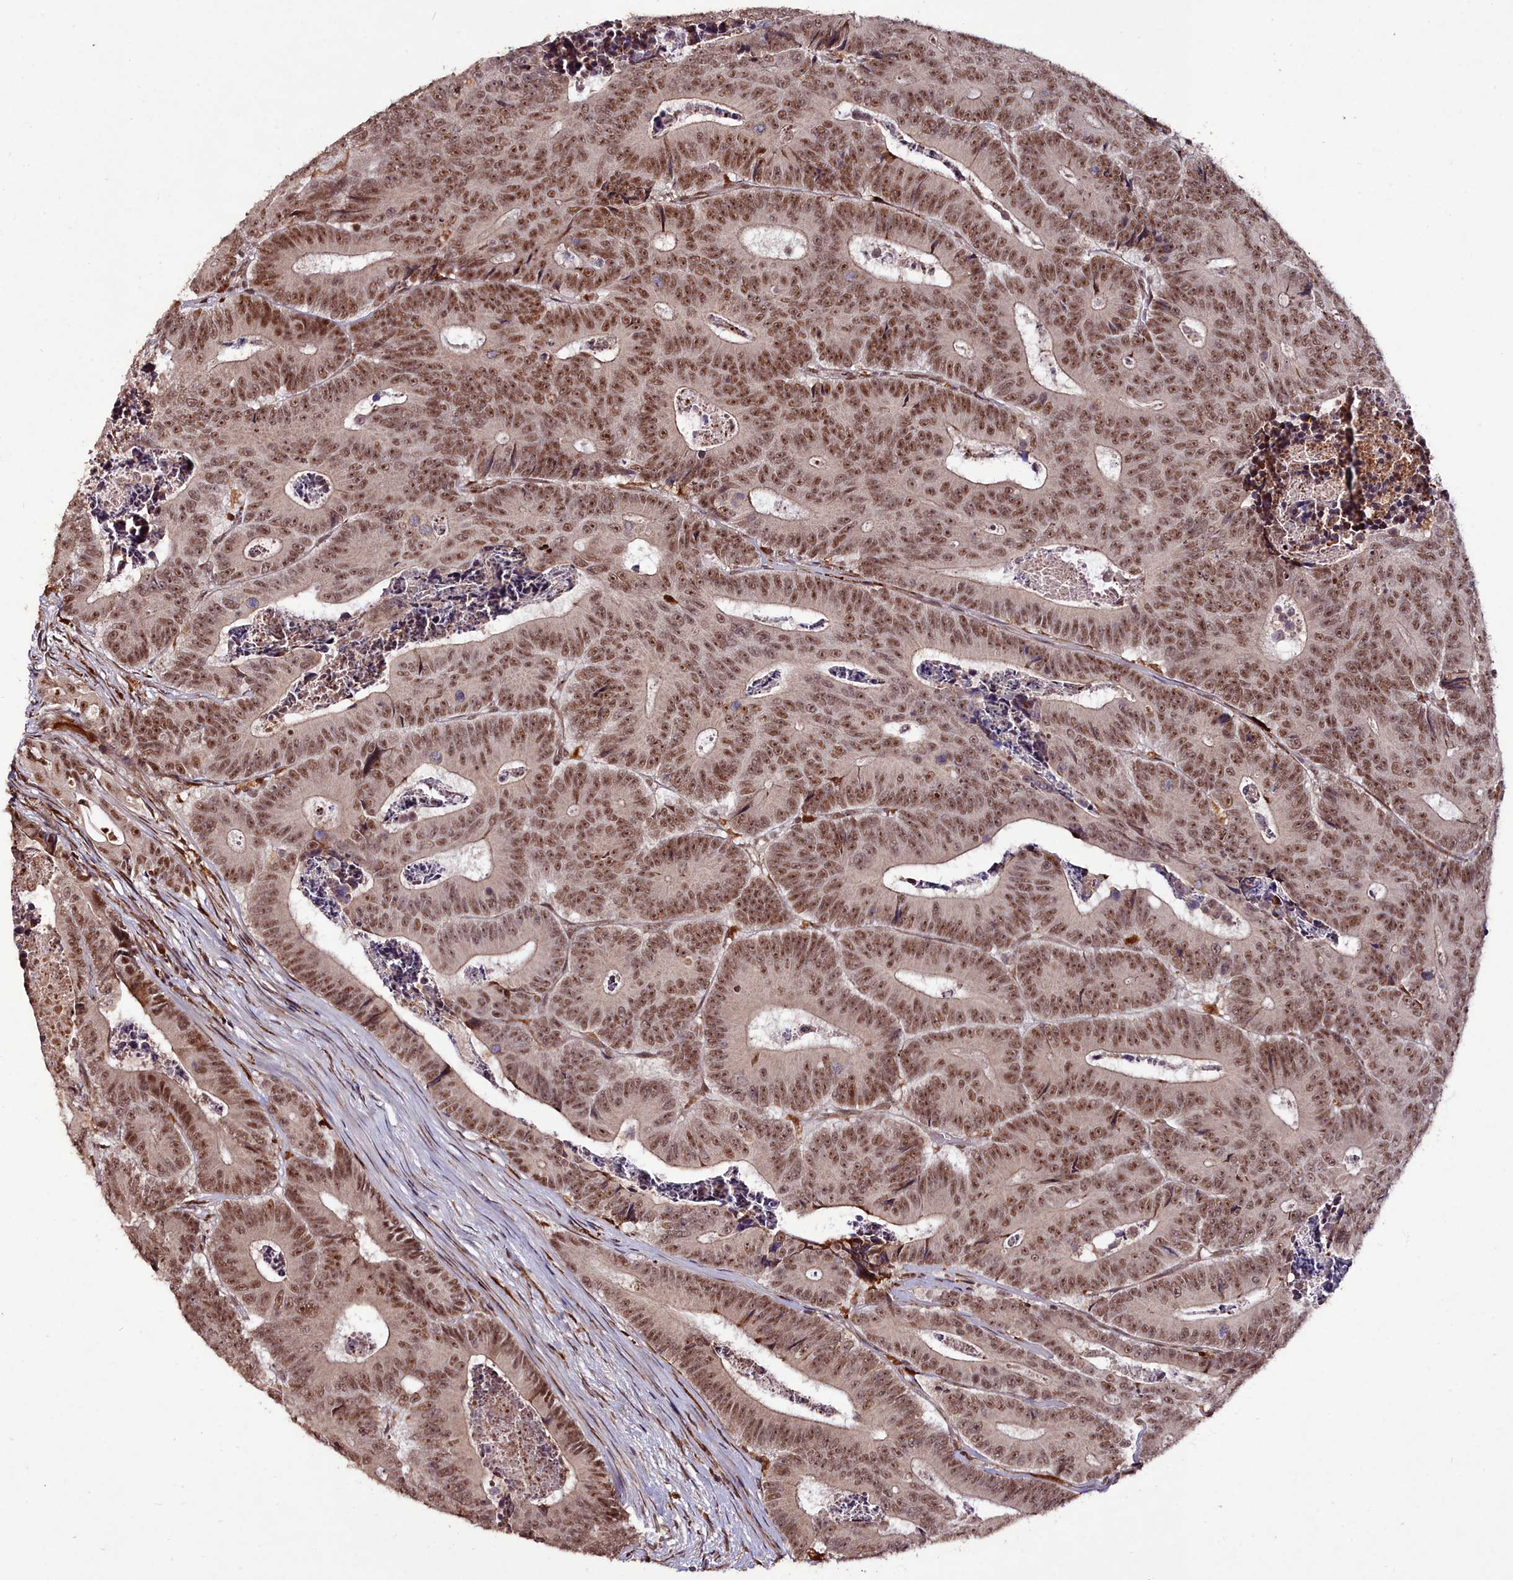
{"staining": {"intensity": "moderate", "quantity": ">75%", "location": "cytoplasmic/membranous,nuclear"}, "tissue": "colorectal cancer", "cell_type": "Tumor cells", "image_type": "cancer", "snomed": [{"axis": "morphology", "description": "Adenocarcinoma, NOS"}, {"axis": "topography", "description": "Colon"}], "caption": "Moderate cytoplasmic/membranous and nuclear protein expression is seen in about >75% of tumor cells in colorectal cancer (adenocarcinoma). (brown staining indicates protein expression, while blue staining denotes nuclei).", "gene": "CXXC1", "patient": {"sex": "male", "age": 83}}